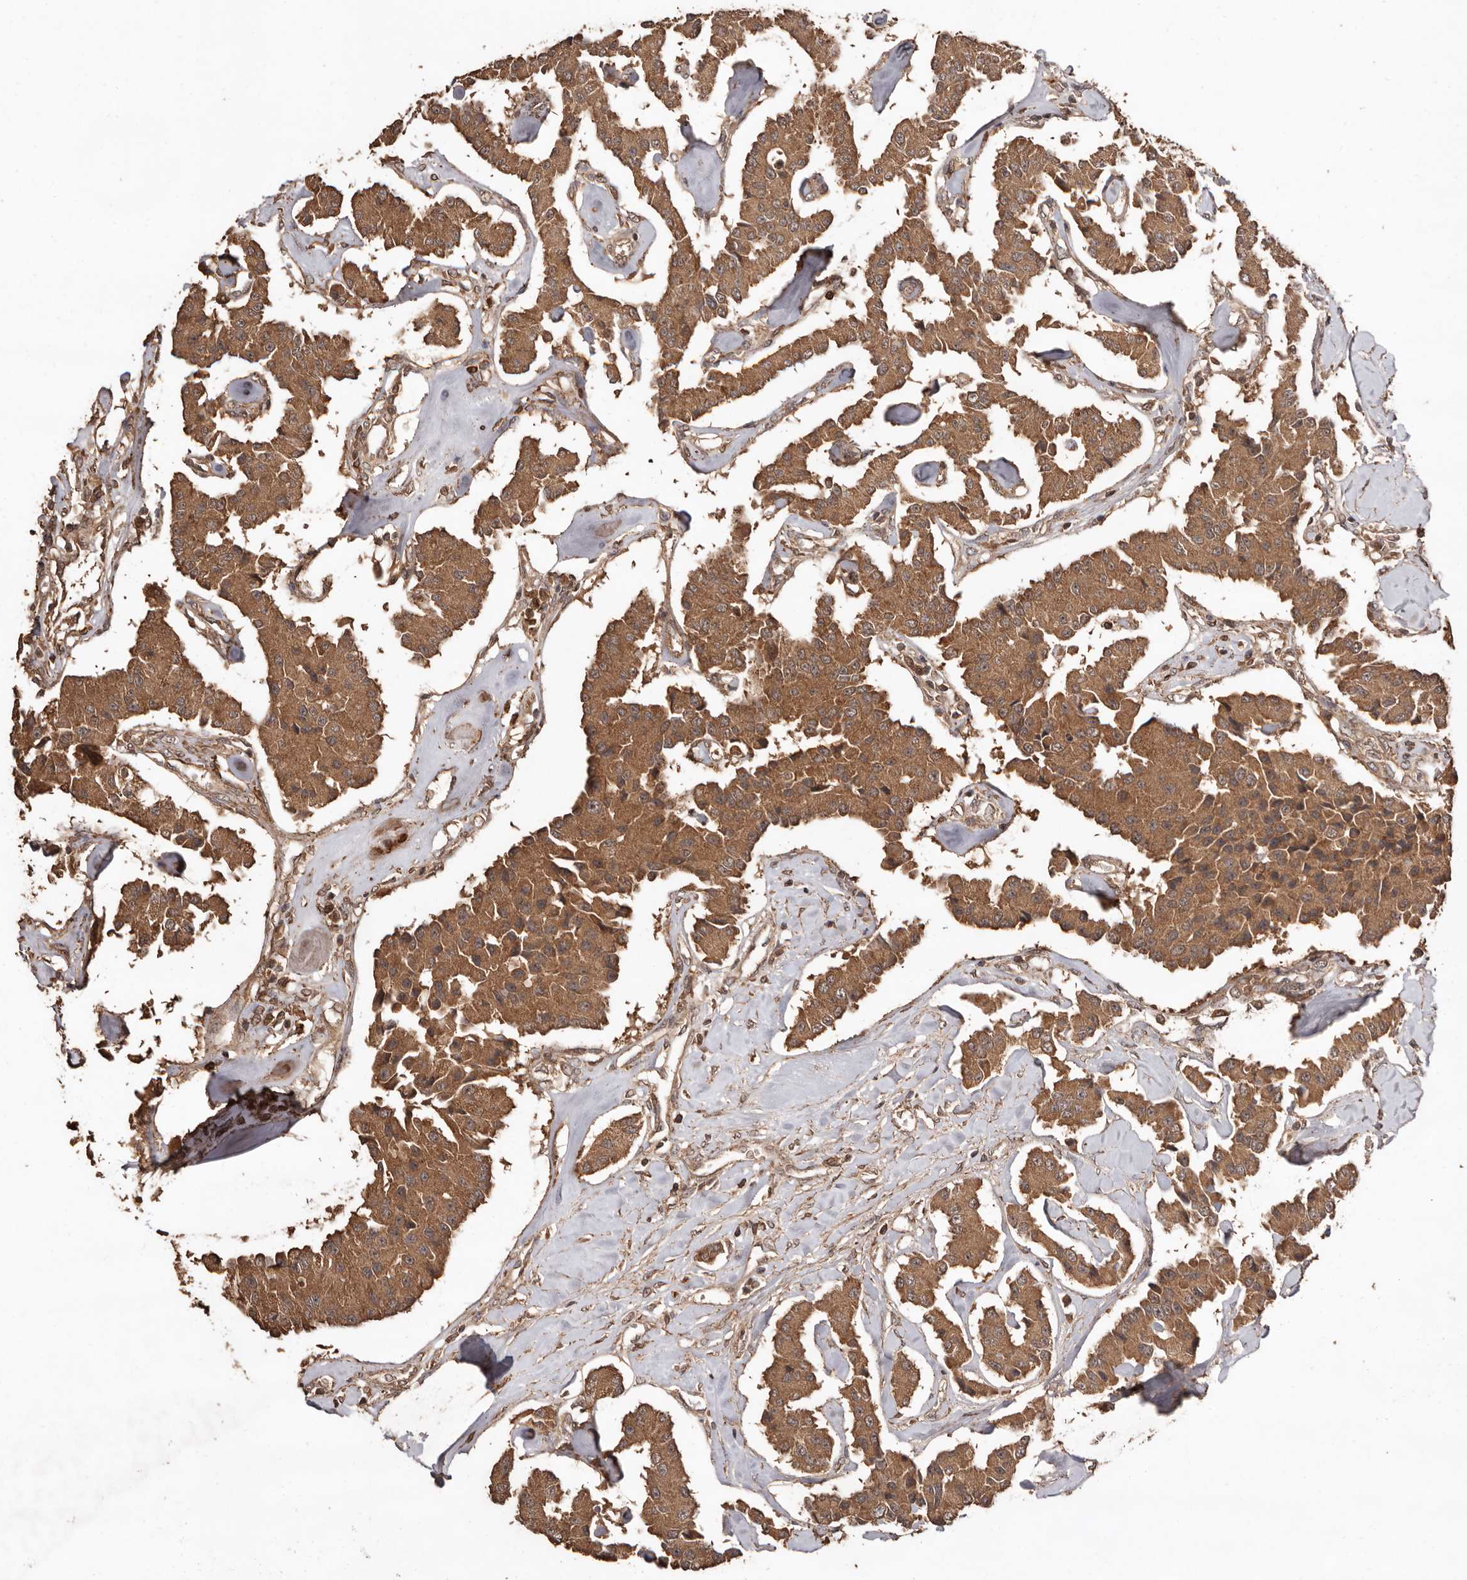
{"staining": {"intensity": "moderate", "quantity": ">75%", "location": "cytoplasmic/membranous"}, "tissue": "carcinoid", "cell_type": "Tumor cells", "image_type": "cancer", "snomed": [{"axis": "morphology", "description": "Carcinoid, malignant, NOS"}, {"axis": "topography", "description": "Pancreas"}], "caption": "A histopathology image showing moderate cytoplasmic/membranous staining in approximately >75% of tumor cells in malignant carcinoid, as visualized by brown immunohistochemical staining.", "gene": "RWDD1", "patient": {"sex": "male", "age": 41}}